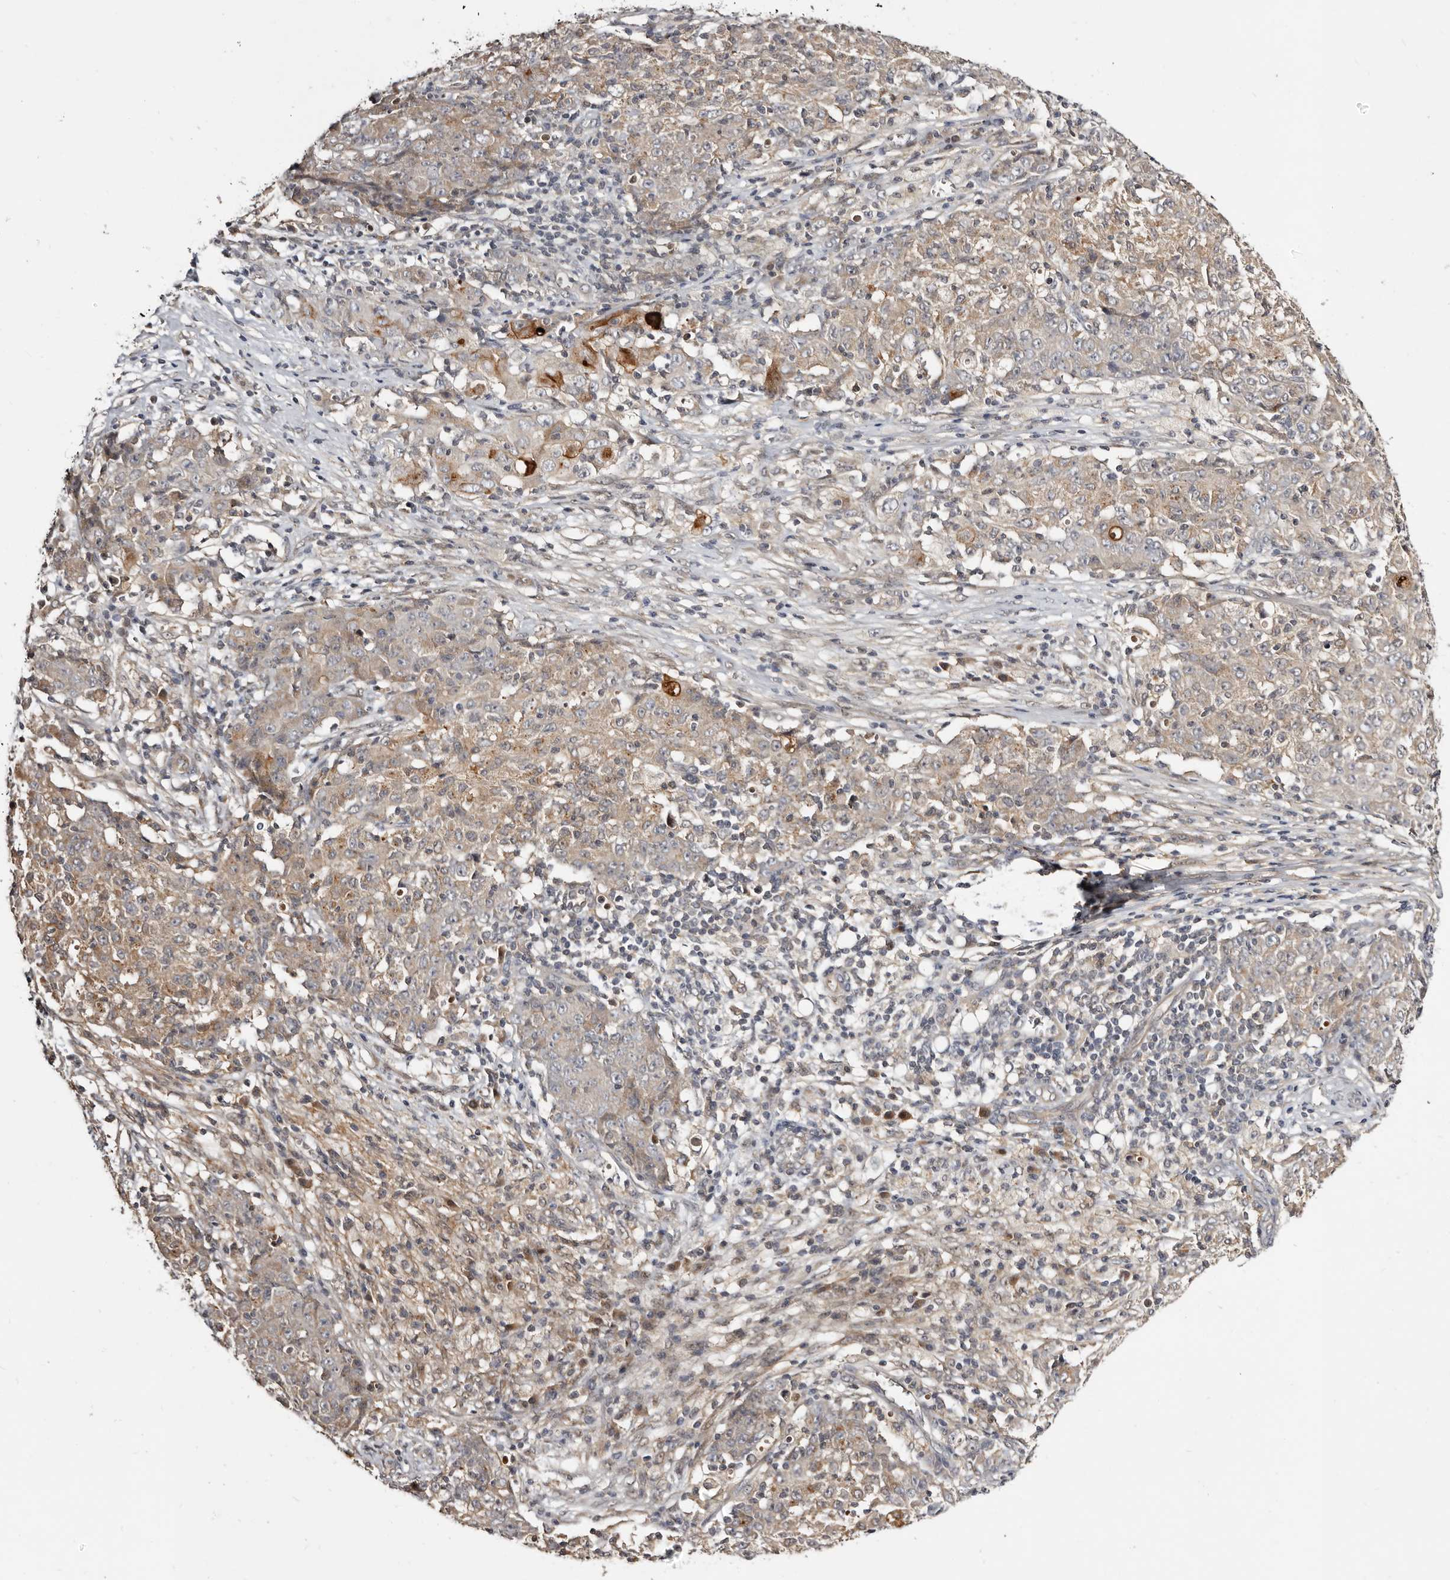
{"staining": {"intensity": "moderate", "quantity": "<25%", "location": "cytoplasmic/membranous"}, "tissue": "ovarian cancer", "cell_type": "Tumor cells", "image_type": "cancer", "snomed": [{"axis": "morphology", "description": "Carcinoma, endometroid"}, {"axis": "topography", "description": "Ovary"}], "caption": "This histopathology image displays ovarian cancer (endometroid carcinoma) stained with immunohistochemistry (IHC) to label a protein in brown. The cytoplasmic/membranous of tumor cells show moderate positivity for the protein. Nuclei are counter-stained blue.", "gene": "INAVA", "patient": {"sex": "female", "age": 42}}